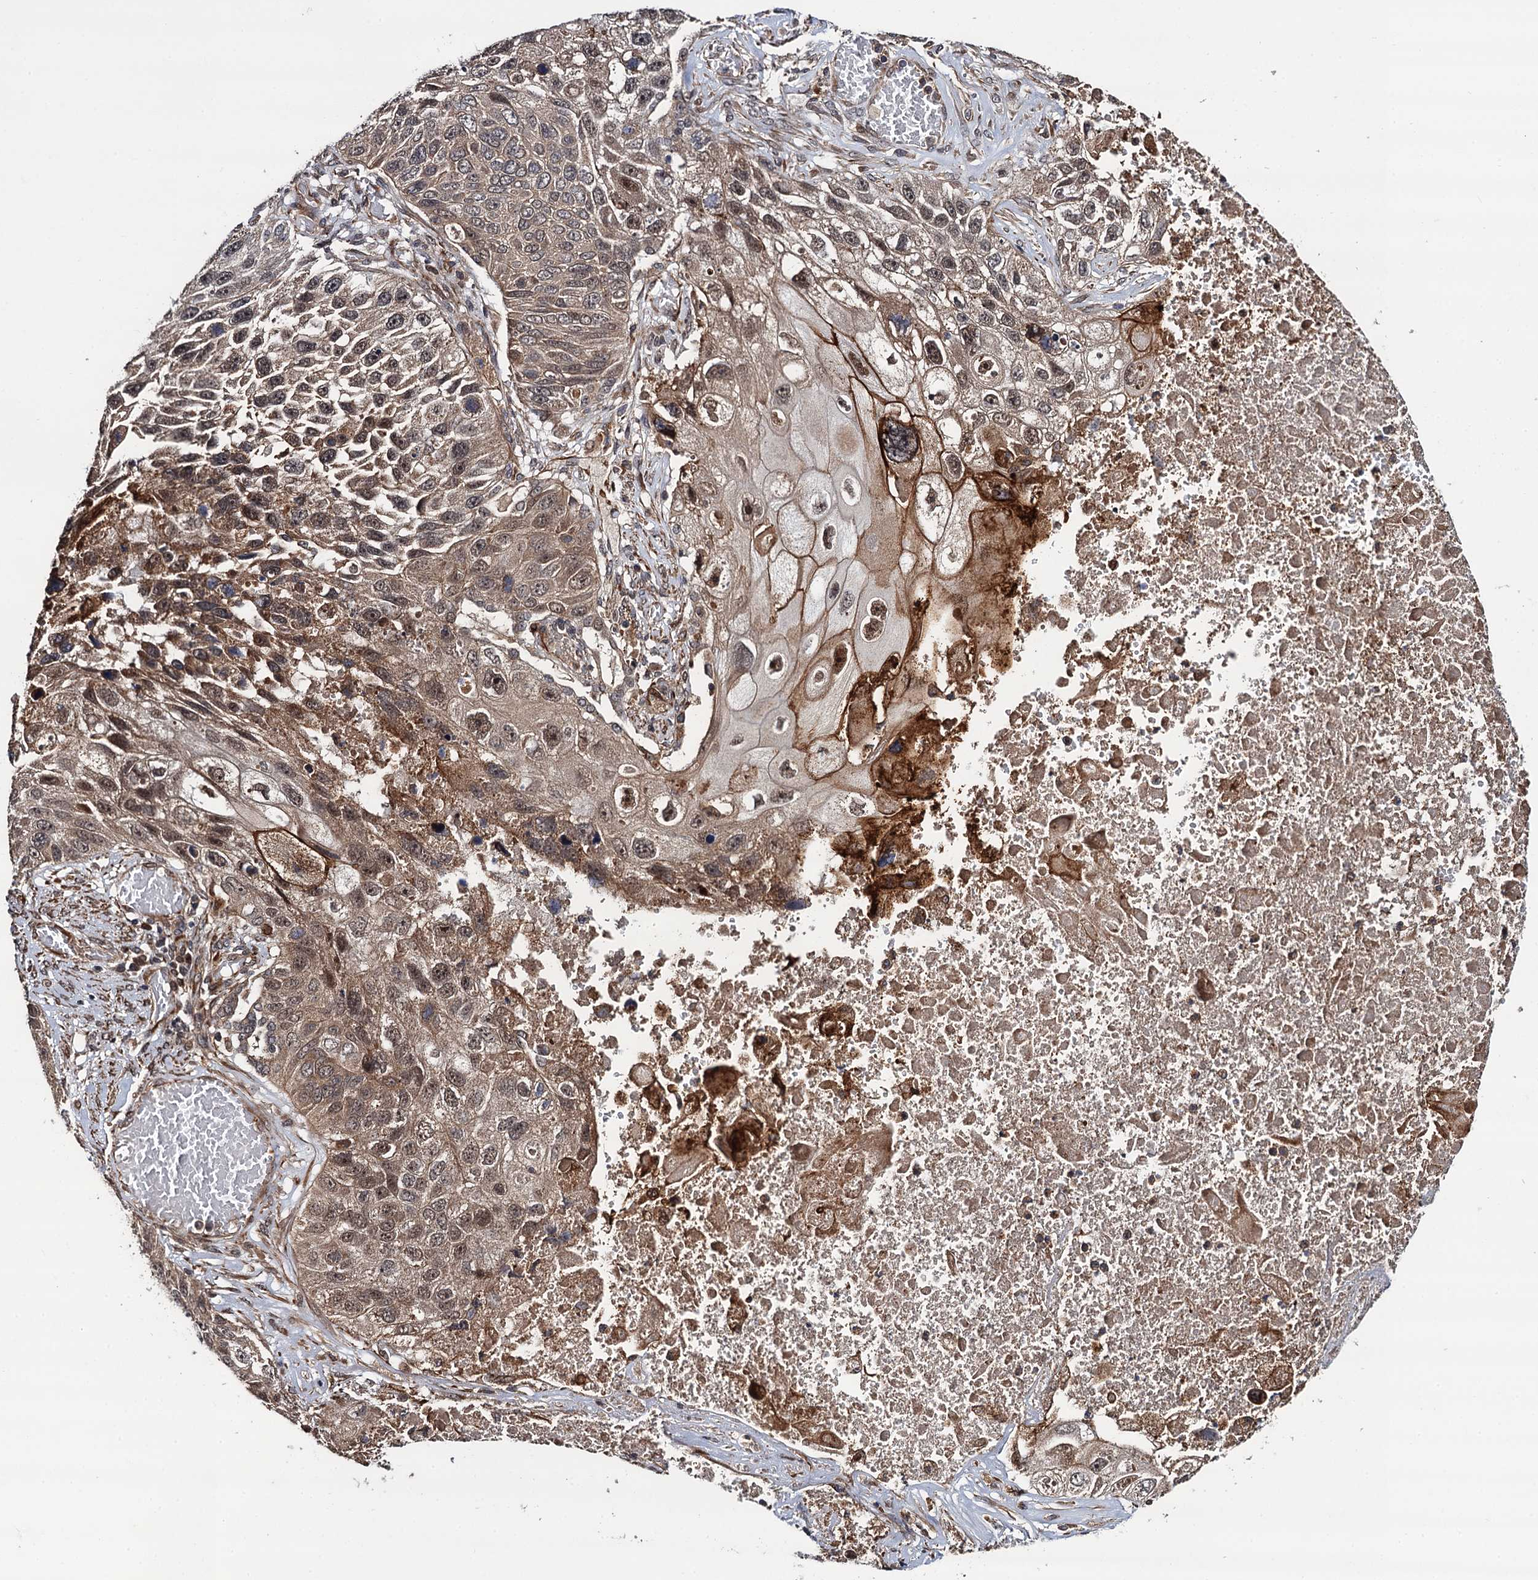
{"staining": {"intensity": "weak", "quantity": "25%-75%", "location": "cytoplasmic/membranous,nuclear"}, "tissue": "lung cancer", "cell_type": "Tumor cells", "image_type": "cancer", "snomed": [{"axis": "morphology", "description": "Squamous cell carcinoma, NOS"}, {"axis": "topography", "description": "Lung"}], "caption": "Immunohistochemistry (DAB (3,3'-diaminobenzidine)) staining of lung squamous cell carcinoma displays weak cytoplasmic/membranous and nuclear protein staining in approximately 25%-75% of tumor cells.", "gene": "FSIP1", "patient": {"sex": "male", "age": 61}}